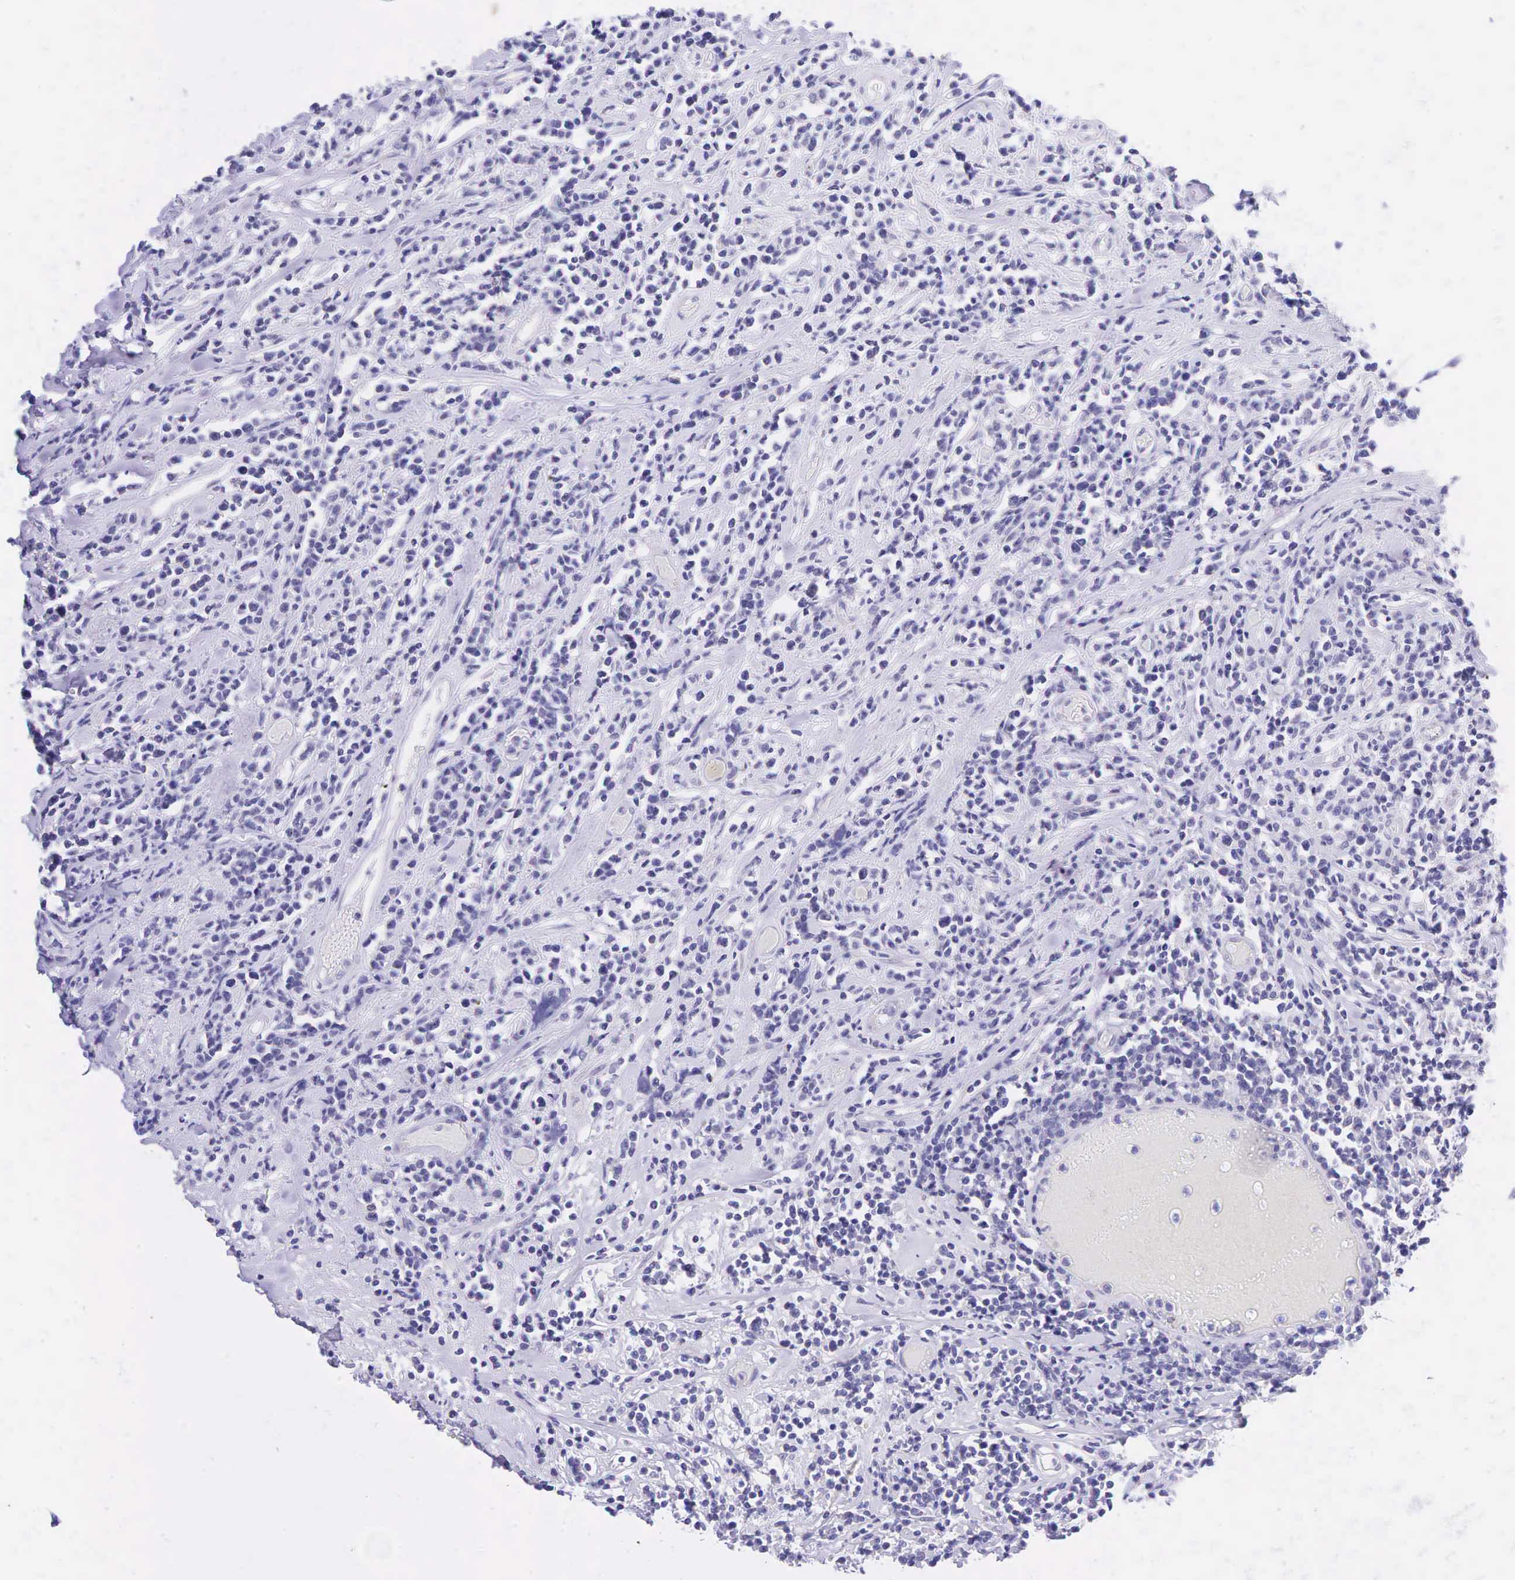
{"staining": {"intensity": "negative", "quantity": "none", "location": "none"}, "tissue": "lymphoma", "cell_type": "Tumor cells", "image_type": "cancer", "snomed": [{"axis": "morphology", "description": "Malignant lymphoma, non-Hodgkin's type, High grade"}, {"axis": "topography", "description": "Colon"}], "caption": "Malignant lymphoma, non-Hodgkin's type (high-grade) was stained to show a protein in brown. There is no significant expression in tumor cells.", "gene": "AR", "patient": {"sex": "male", "age": 82}}